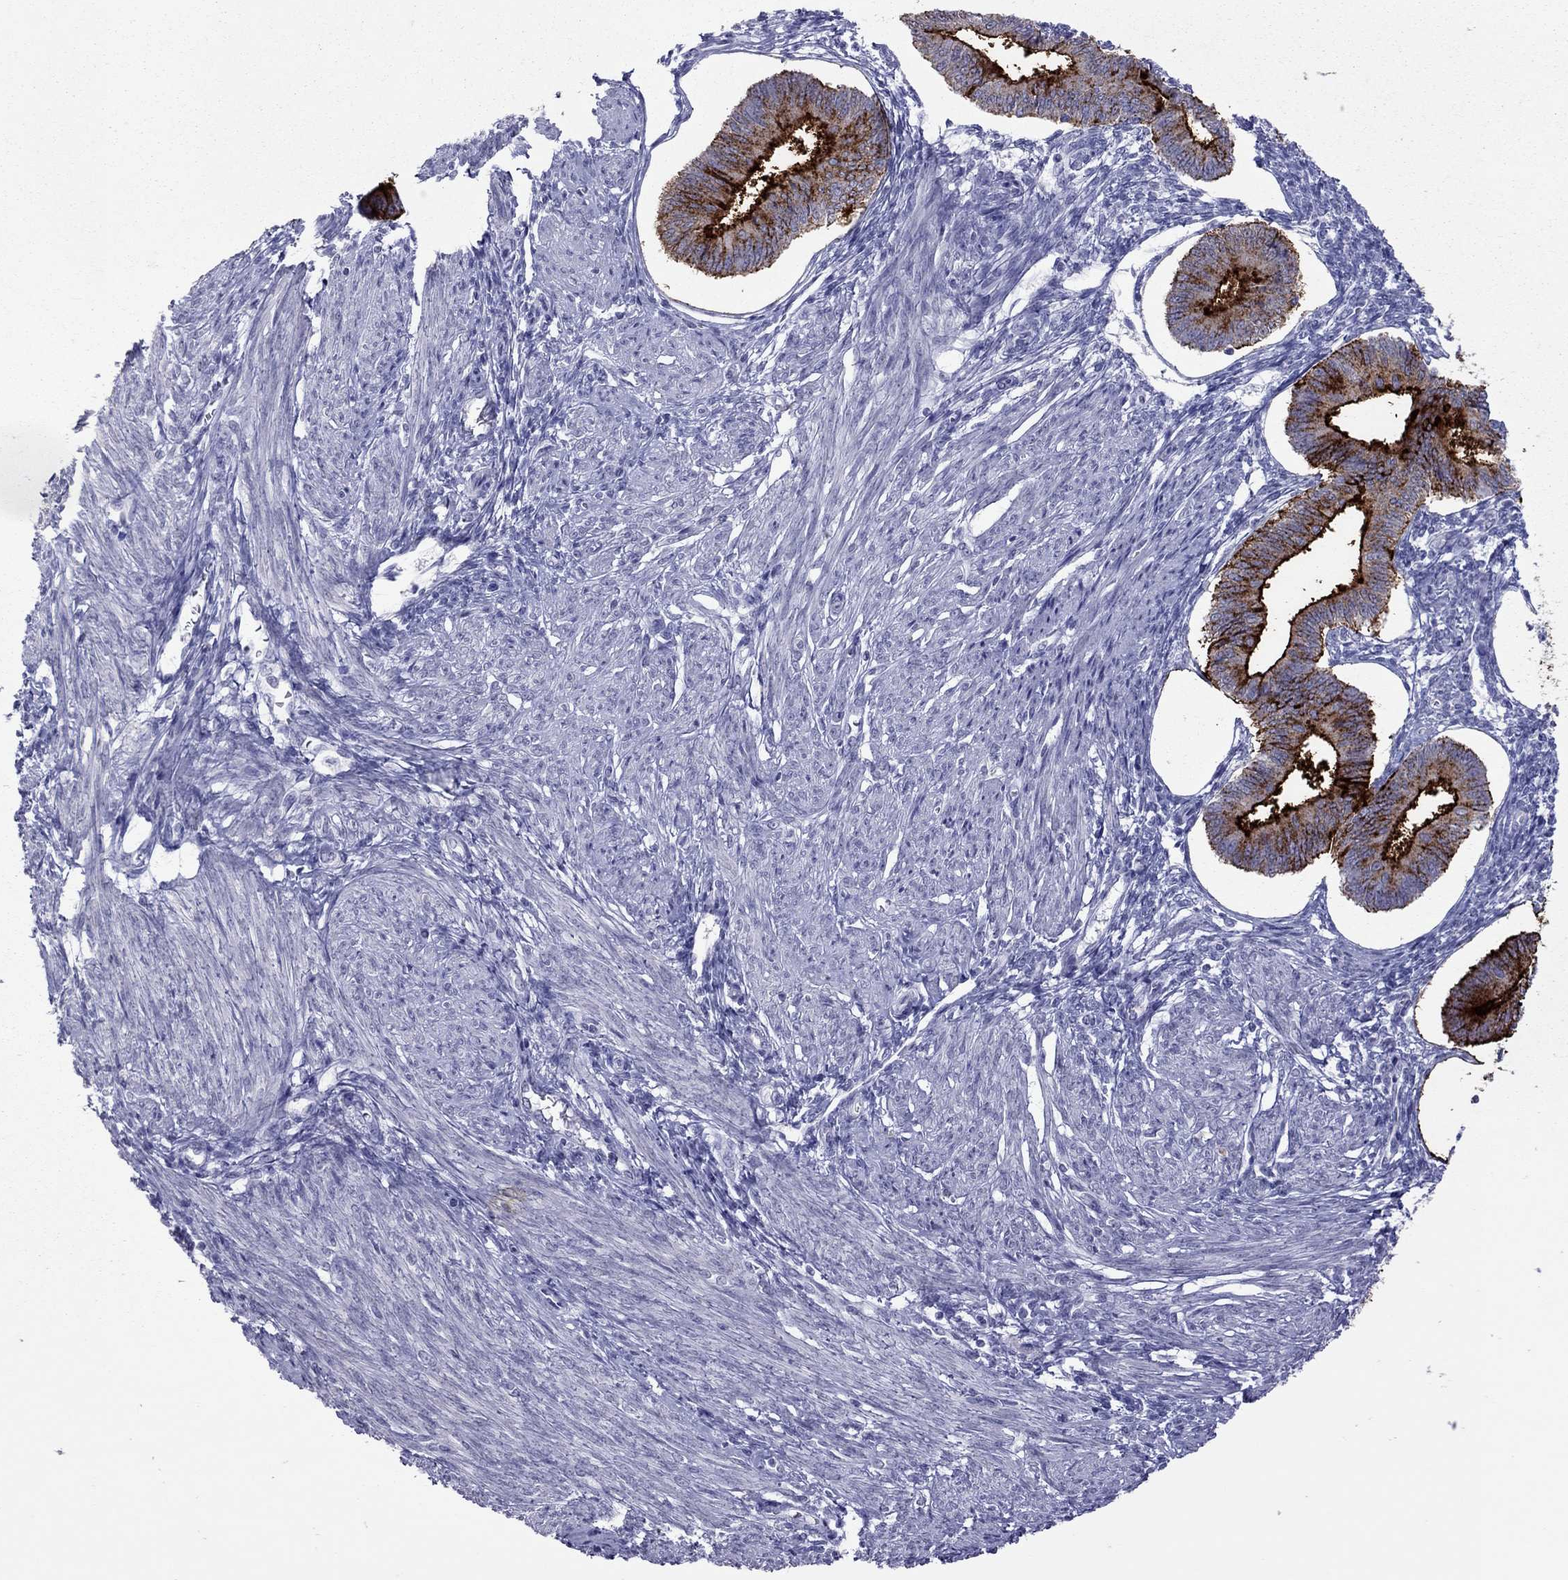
{"staining": {"intensity": "negative", "quantity": "none", "location": "none"}, "tissue": "endometrium", "cell_type": "Cells in endometrial stroma", "image_type": "normal", "snomed": [{"axis": "morphology", "description": "Normal tissue, NOS"}, {"axis": "topography", "description": "Endometrium"}], "caption": "The histopathology image shows no staining of cells in endometrial stroma in benign endometrium. (DAB (3,3'-diaminobenzidine) immunohistochemistry, high magnification).", "gene": "MUC16", "patient": {"sex": "female", "age": 42}}